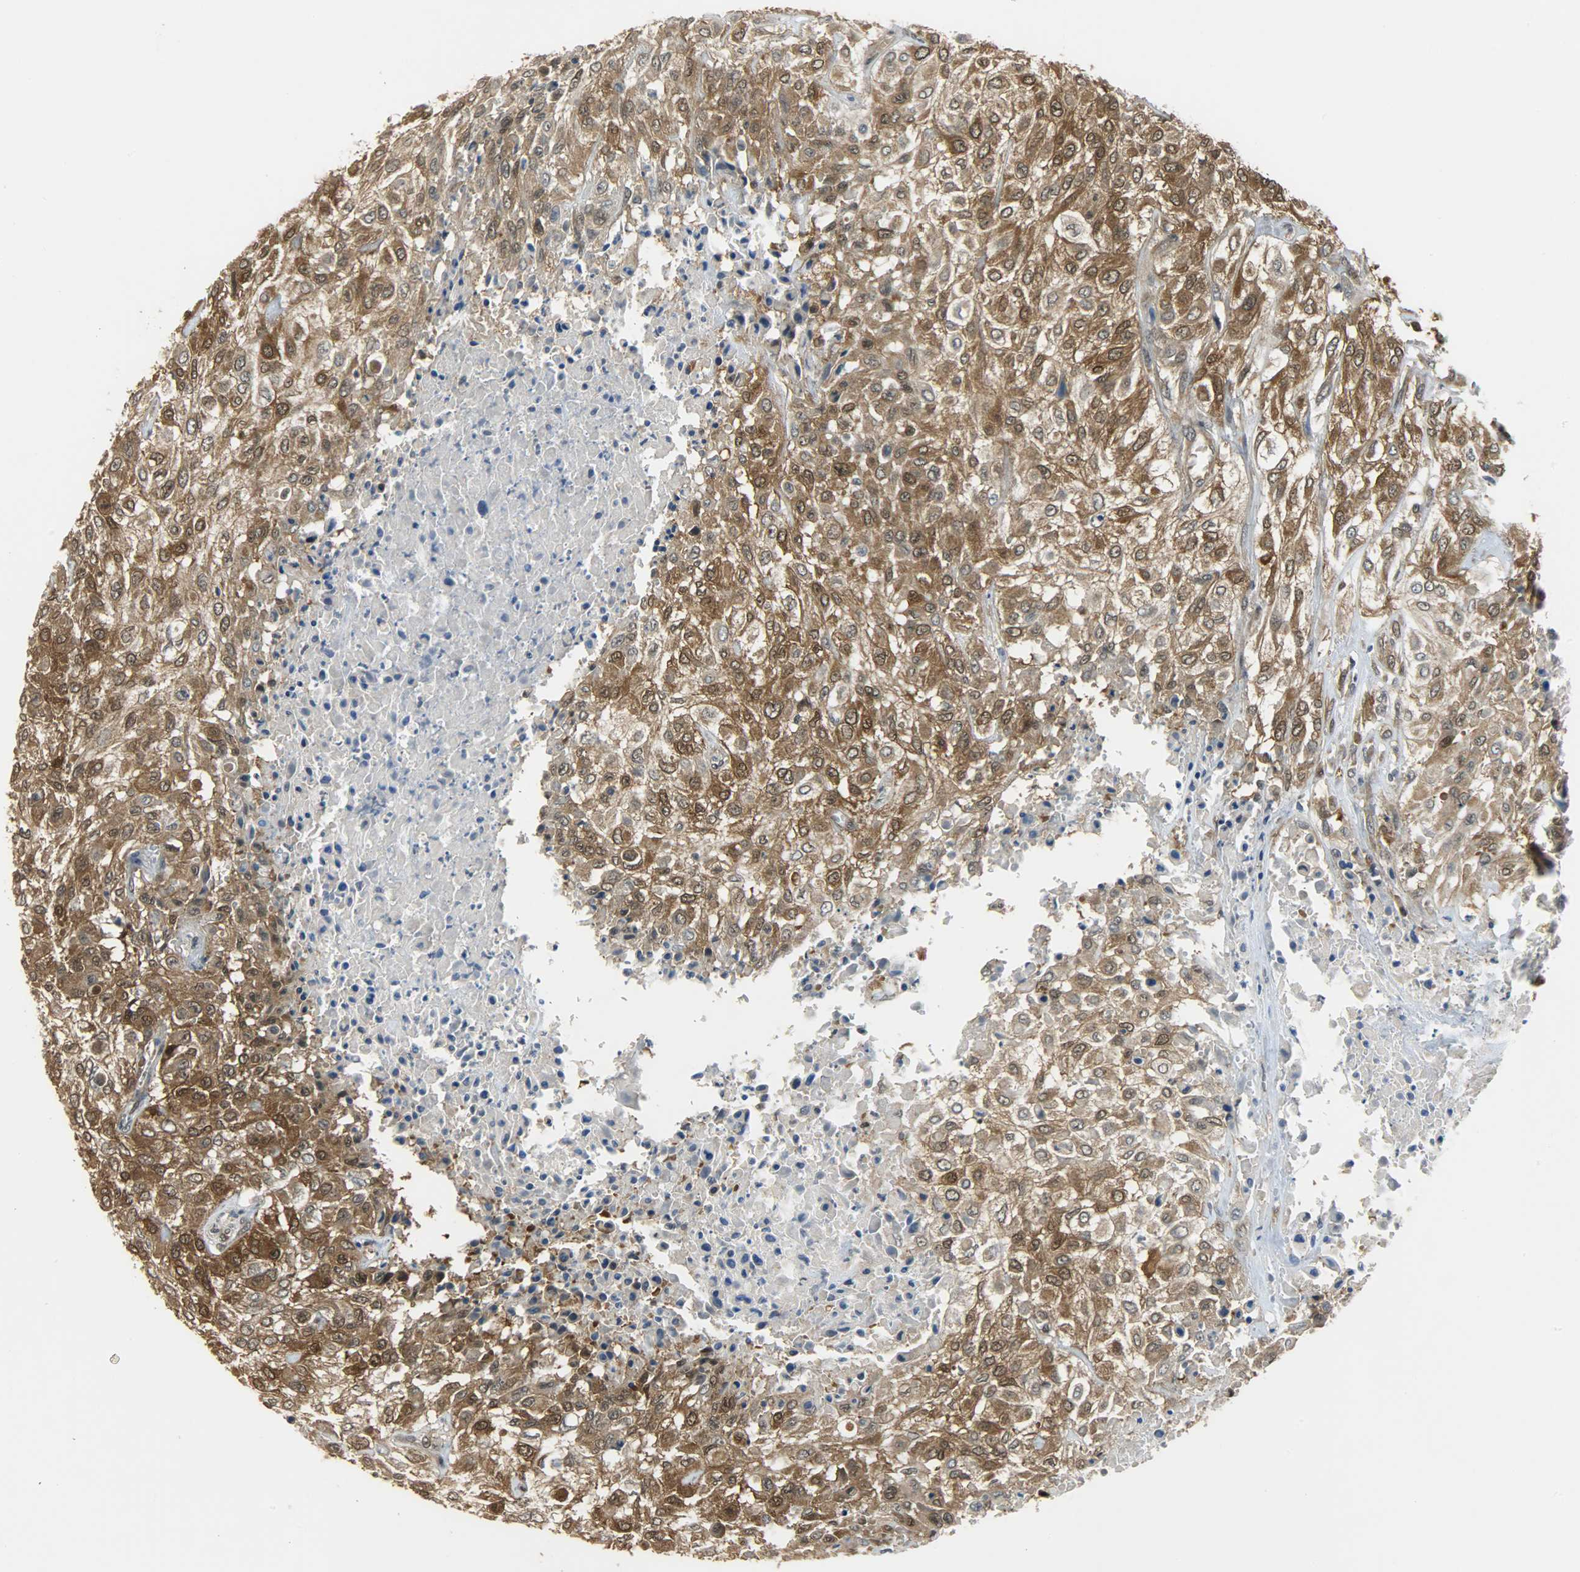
{"staining": {"intensity": "strong", "quantity": ">75%", "location": "cytoplasmic/membranous,nuclear"}, "tissue": "urothelial cancer", "cell_type": "Tumor cells", "image_type": "cancer", "snomed": [{"axis": "morphology", "description": "Urothelial carcinoma, High grade"}, {"axis": "topography", "description": "Urinary bladder"}], "caption": "Immunohistochemical staining of human urothelial cancer reveals high levels of strong cytoplasmic/membranous and nuclear positivity in approximately >75% of tumor cells.", "gene": "EIF4EBP1", "patient": {"sex": "male", "age": 57}}